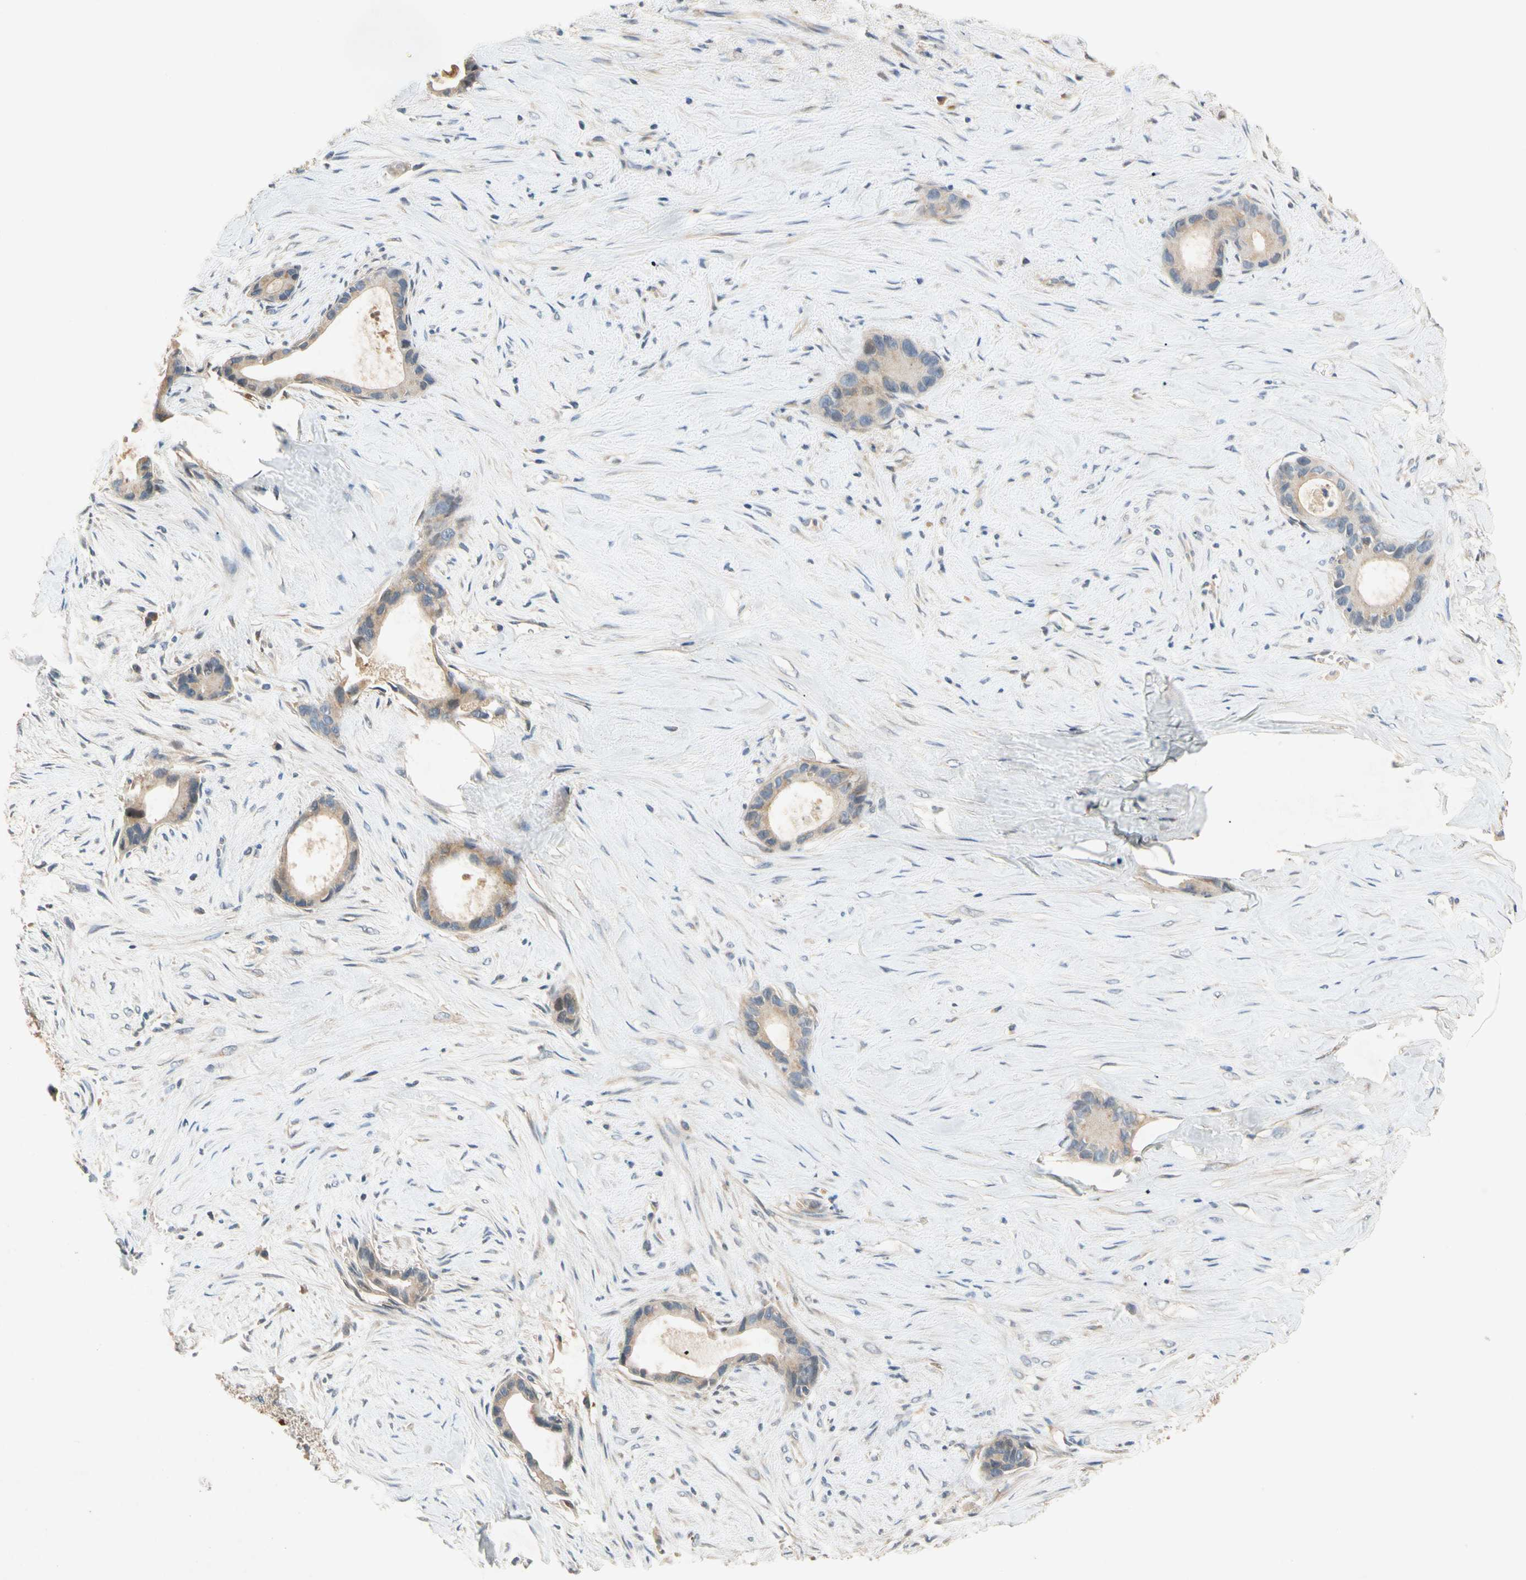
{"staining": {"intensity": "weak", "quantity": "<25%", "location": "cytoplasmic/membranous"}, "tissue": "liver cancer", "cell_type": "Tumor cells", "image_type": "cancer", "snomed": [{"axis": "morphology", "description": "Cholangiocarcinoma"}, {"axis": "topography", "description": "Liver"}], "caption": "Tumor cells show no significant protein positivity in liver cancer.", "gene": "USP46", "patient": {"sex": "female", "age": 55}}